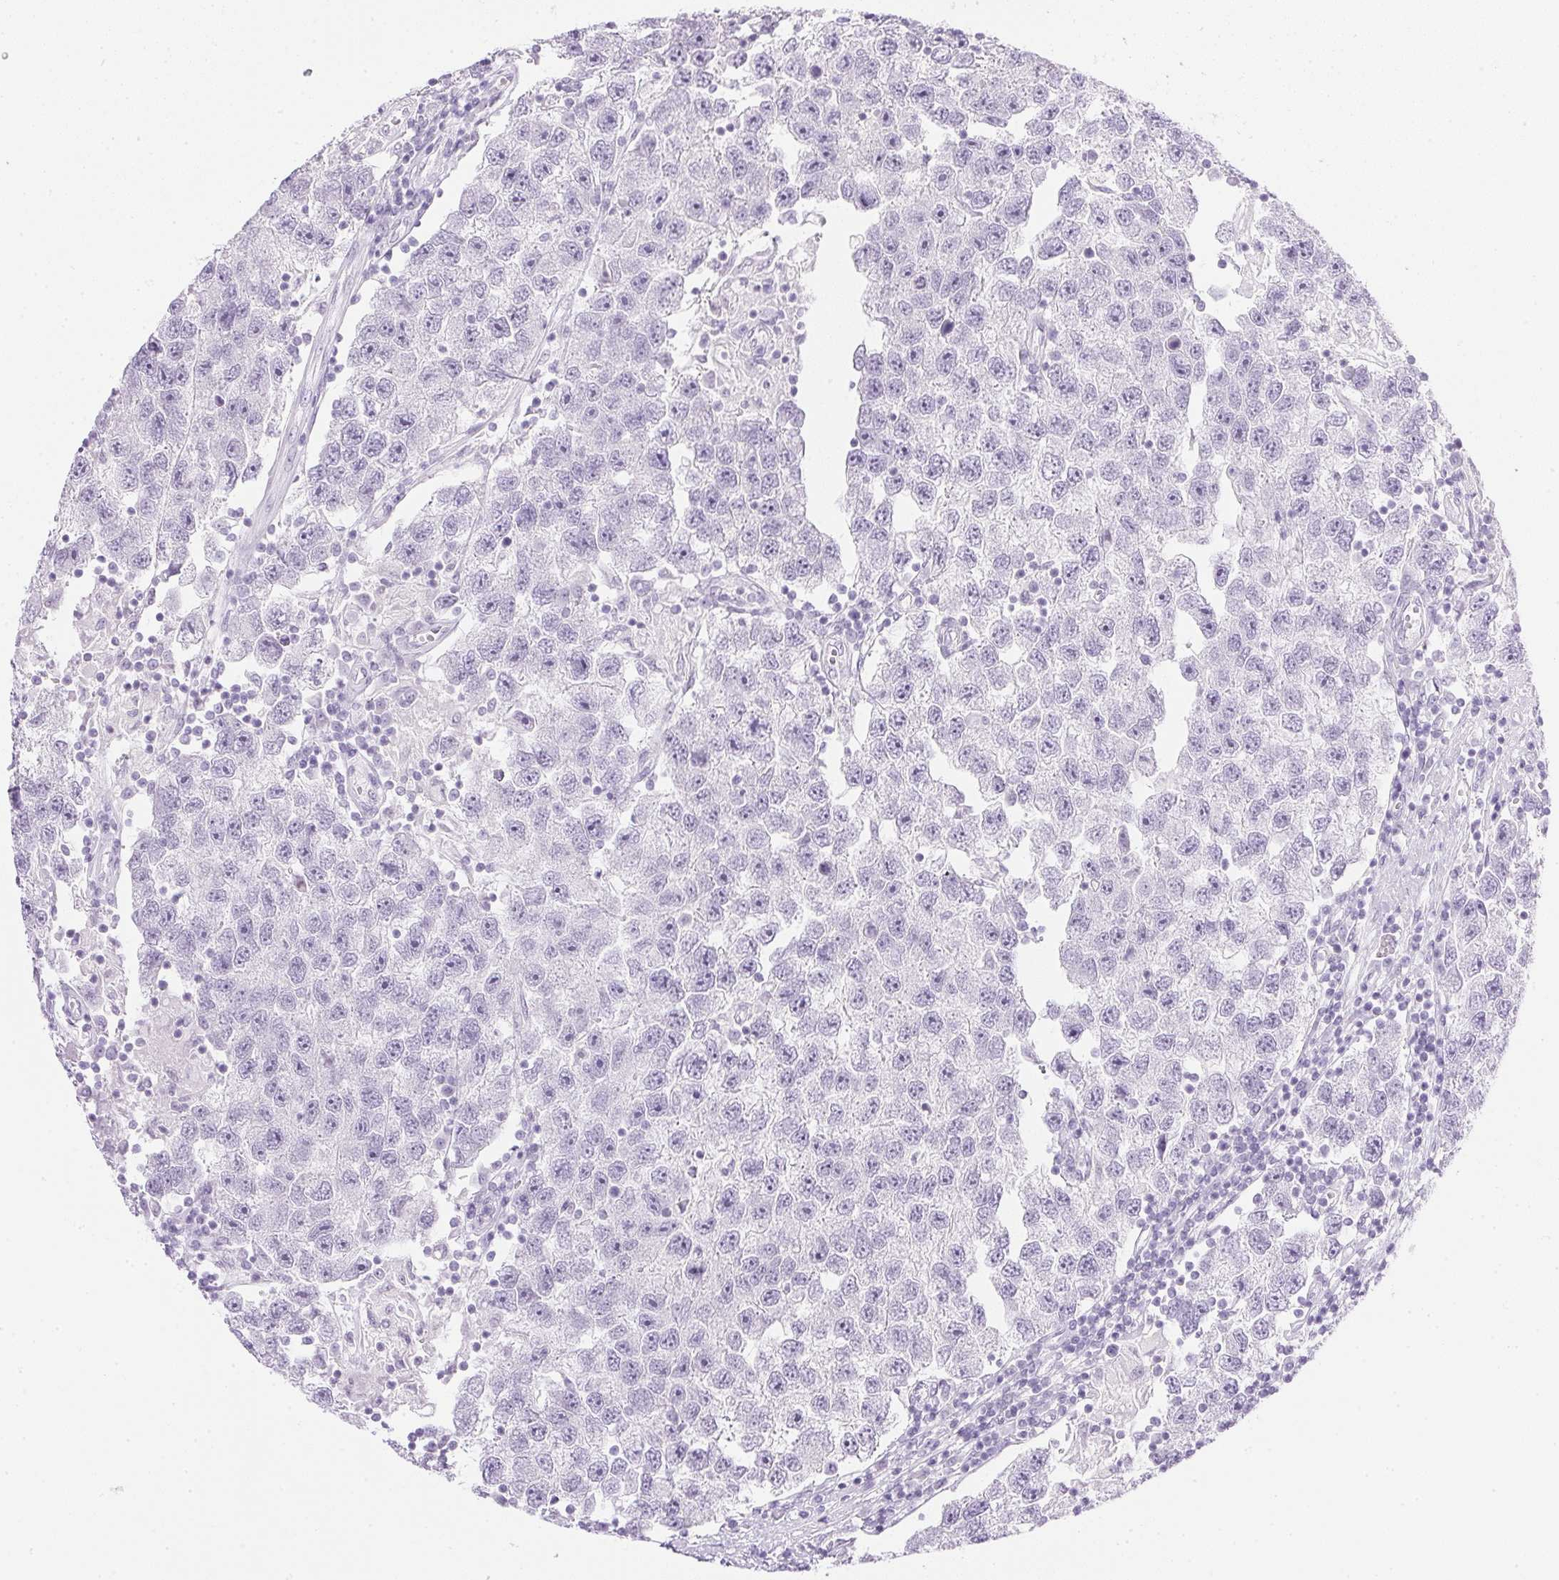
{"staining": {"intensity": "negative", "quantity": "none", "location": "none"}, "tissue": "testis cancer", "cell_type": "Tumor cells", "image_type": "cancer", "snomed": [{"axis": "morphology", "description": "Seminoma, NOS"}, {"axis": "topography", "description": "Testis"}], "caption": "Tumor cells are negative for protein expression in human testis cancer.", "gene": "CPB1", "patient": {"sex": "male", "age": 26}}